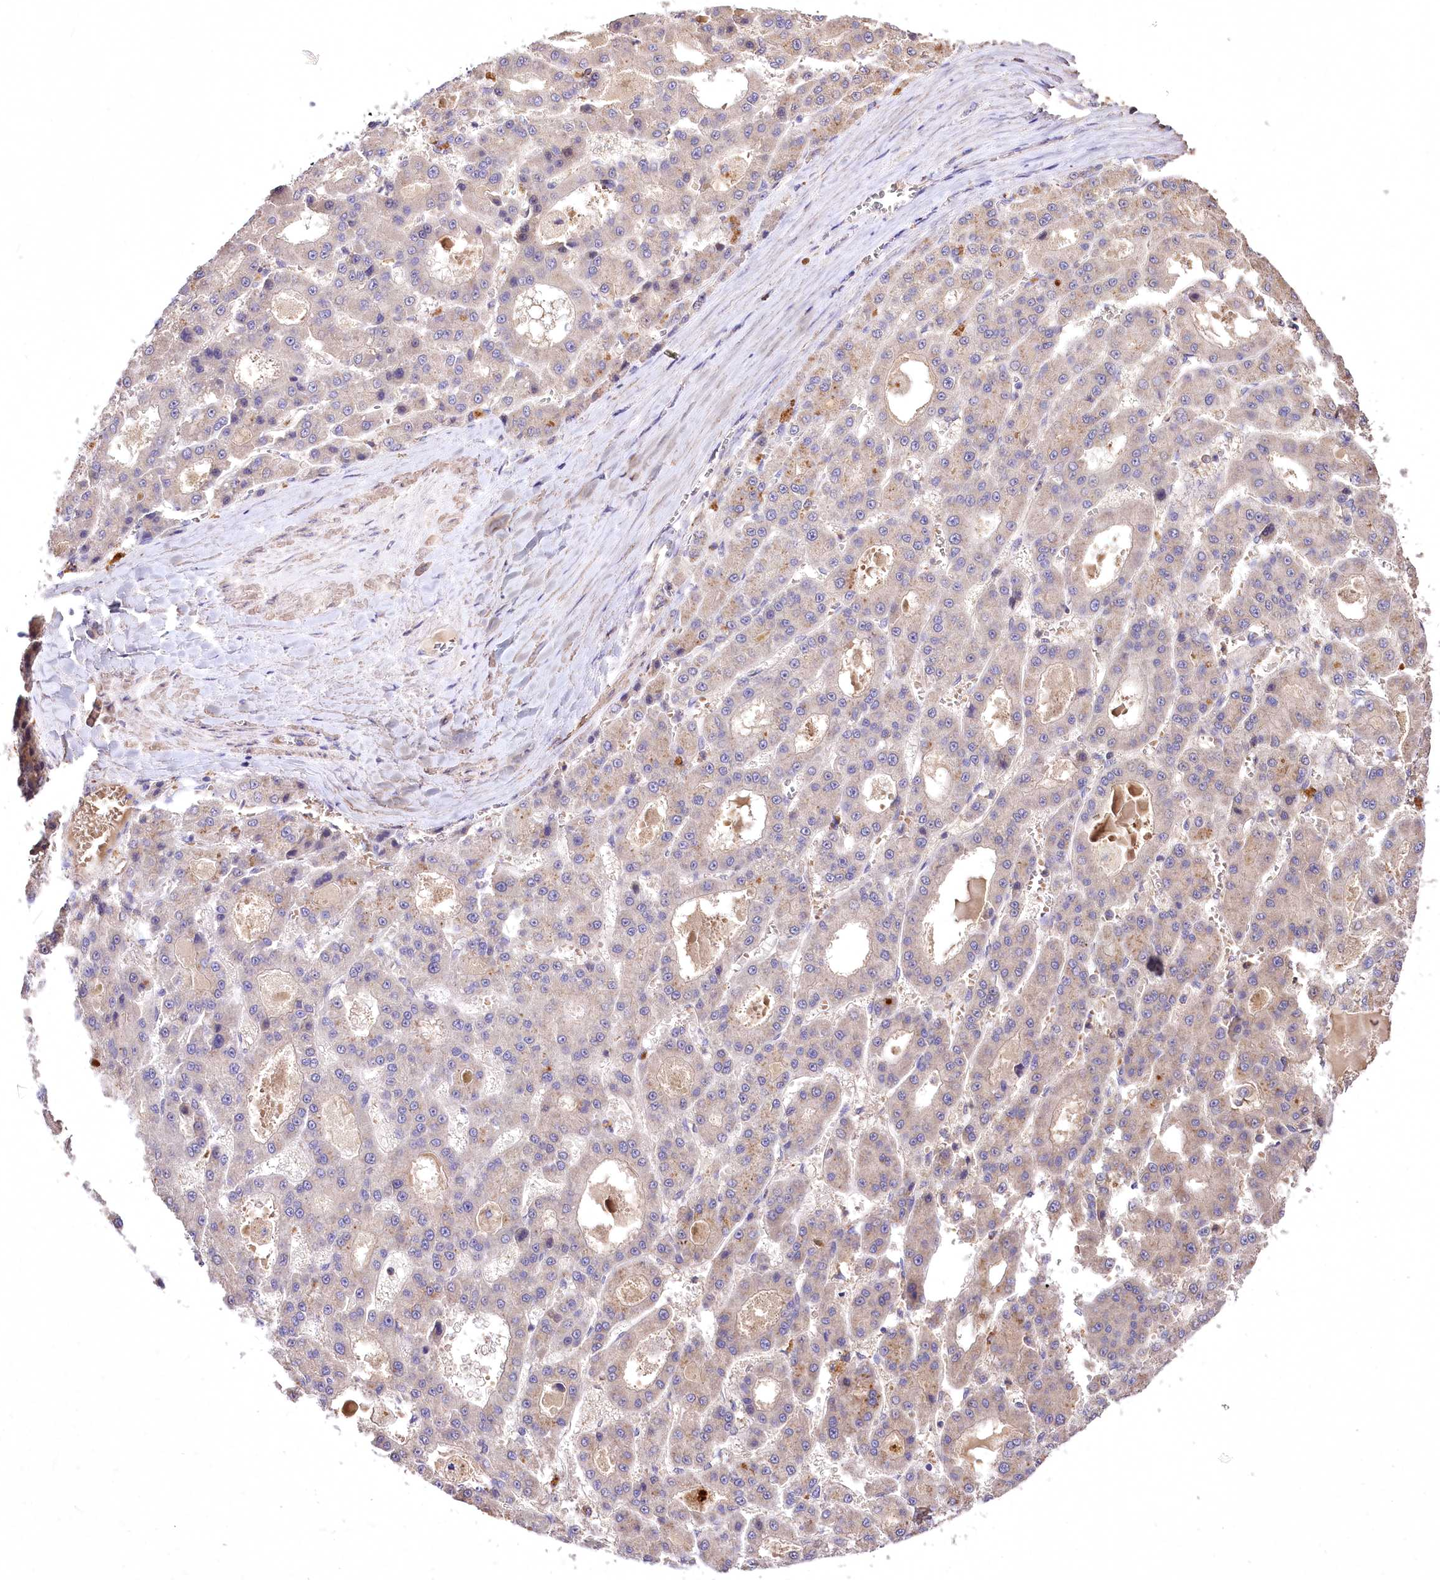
{"staining": {"intensity": "weak", "quantity": "<25%", "location": "cytoplasmic/membranous"}, "tissue": "liver cancer", "cell_type": "Tumor cells", "image_type": "cancer", "snomed": [{"axis": "morphology", "description": "Carcinoma, Hepatocellular, NOS"}, {"axis": "topography", "description": "Liver"}], "caption": "DAB (3,3'-diaminobenzidine) immunohistochemical staining of liver cancer displays no significant positivity in tumor cells.", "gene": "PCYOX1L", "patient": {"sex": "male", "age": 70}}